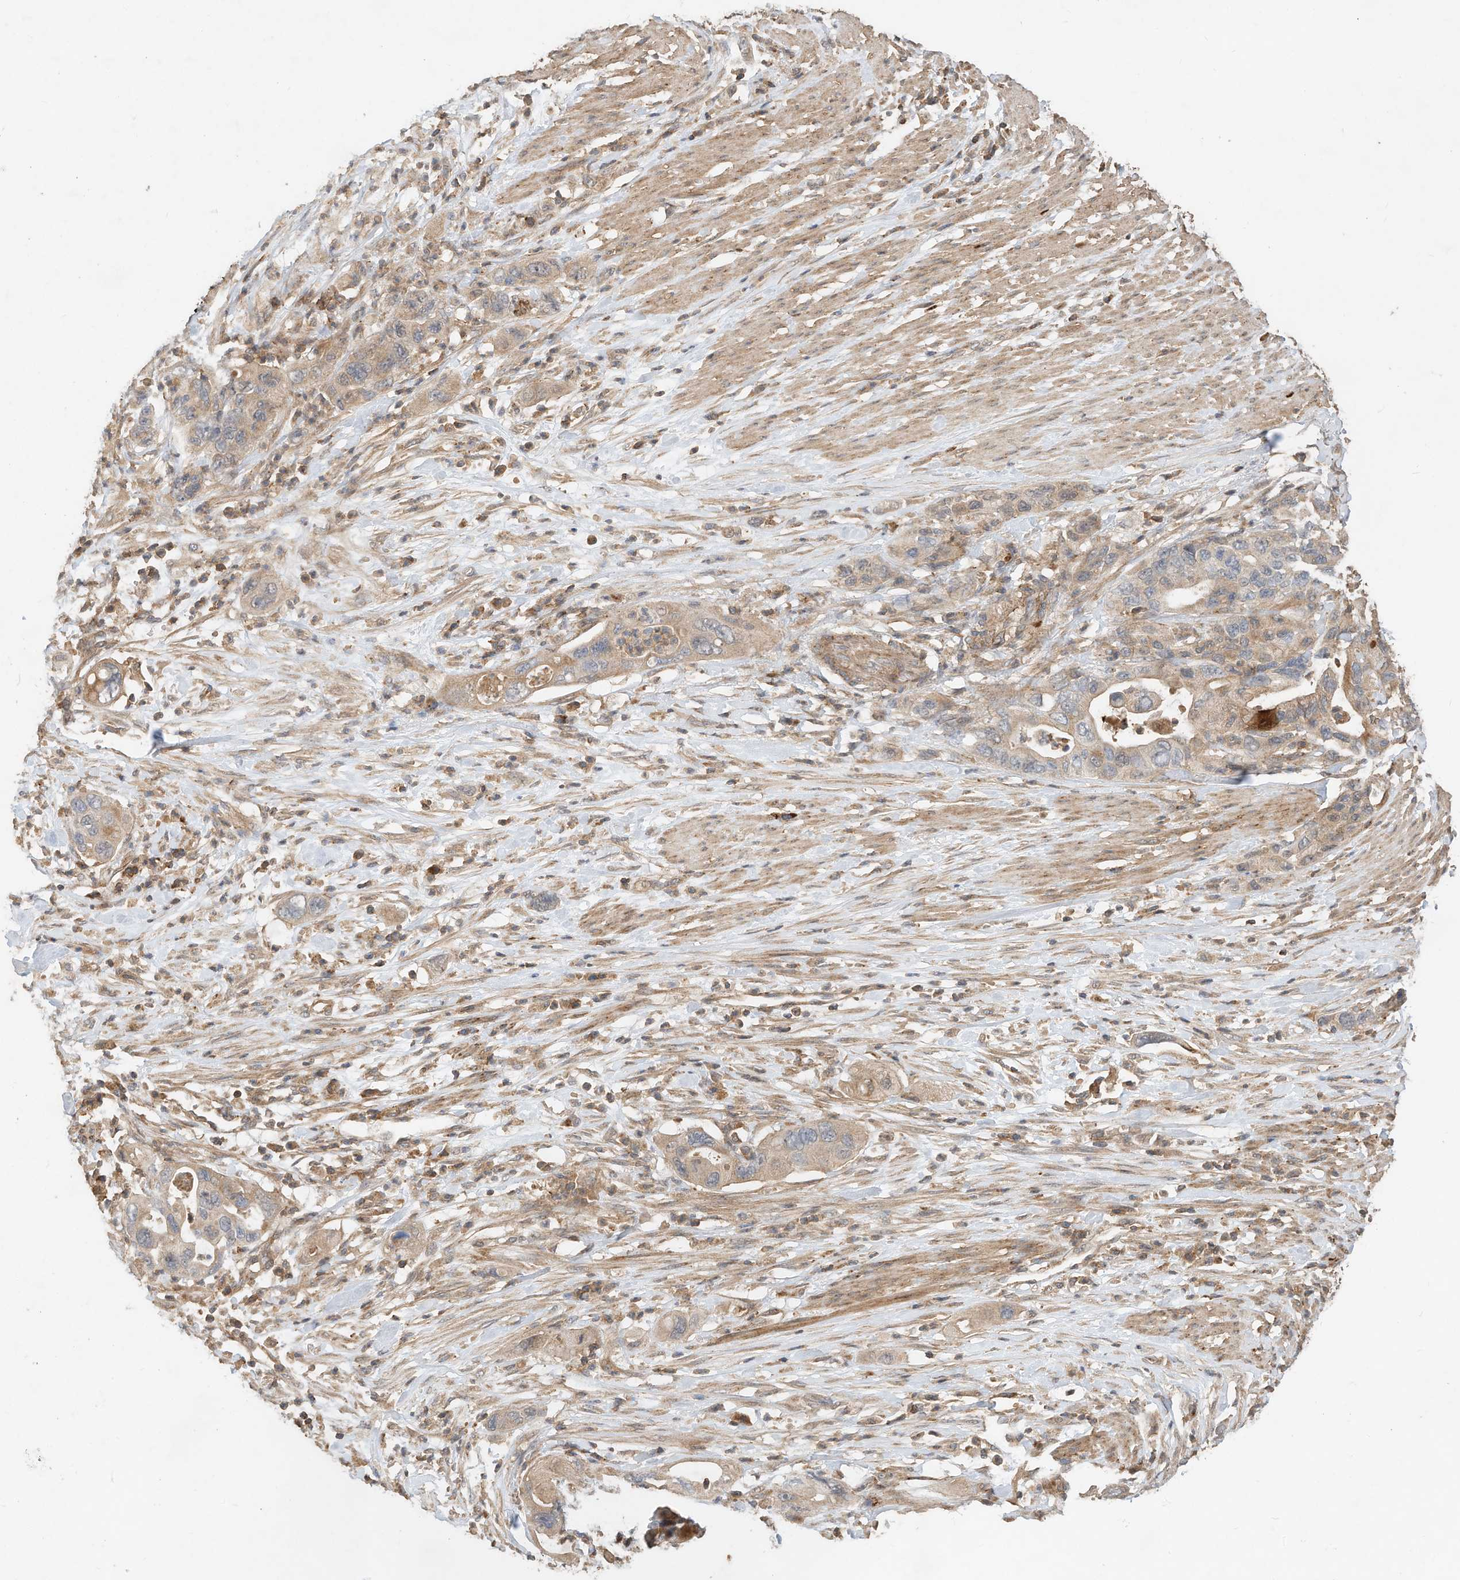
{"staining": {"intensity": "weak", "quantity": ">75%", "location": "cytoplasmic/membranous"}, "tissue": "pancreatic cancer", "cell_type": "Tumor cells", "image_type": "cancer", "snomed": [{"axis": "morphology", "description": "Adenocarcinoma, NOS"}, {"axis": "topography", "description": "Pancreas"}], "caption": "Pancreatic cancer (adenocarcinoma) stained for a protein (brown) exhibits weak cytoplasmic/membranous positive expression in approximately >75% of tumor cells.", "gene": "CPAMD8", "patient": {"sex": "female", "age": 71}}